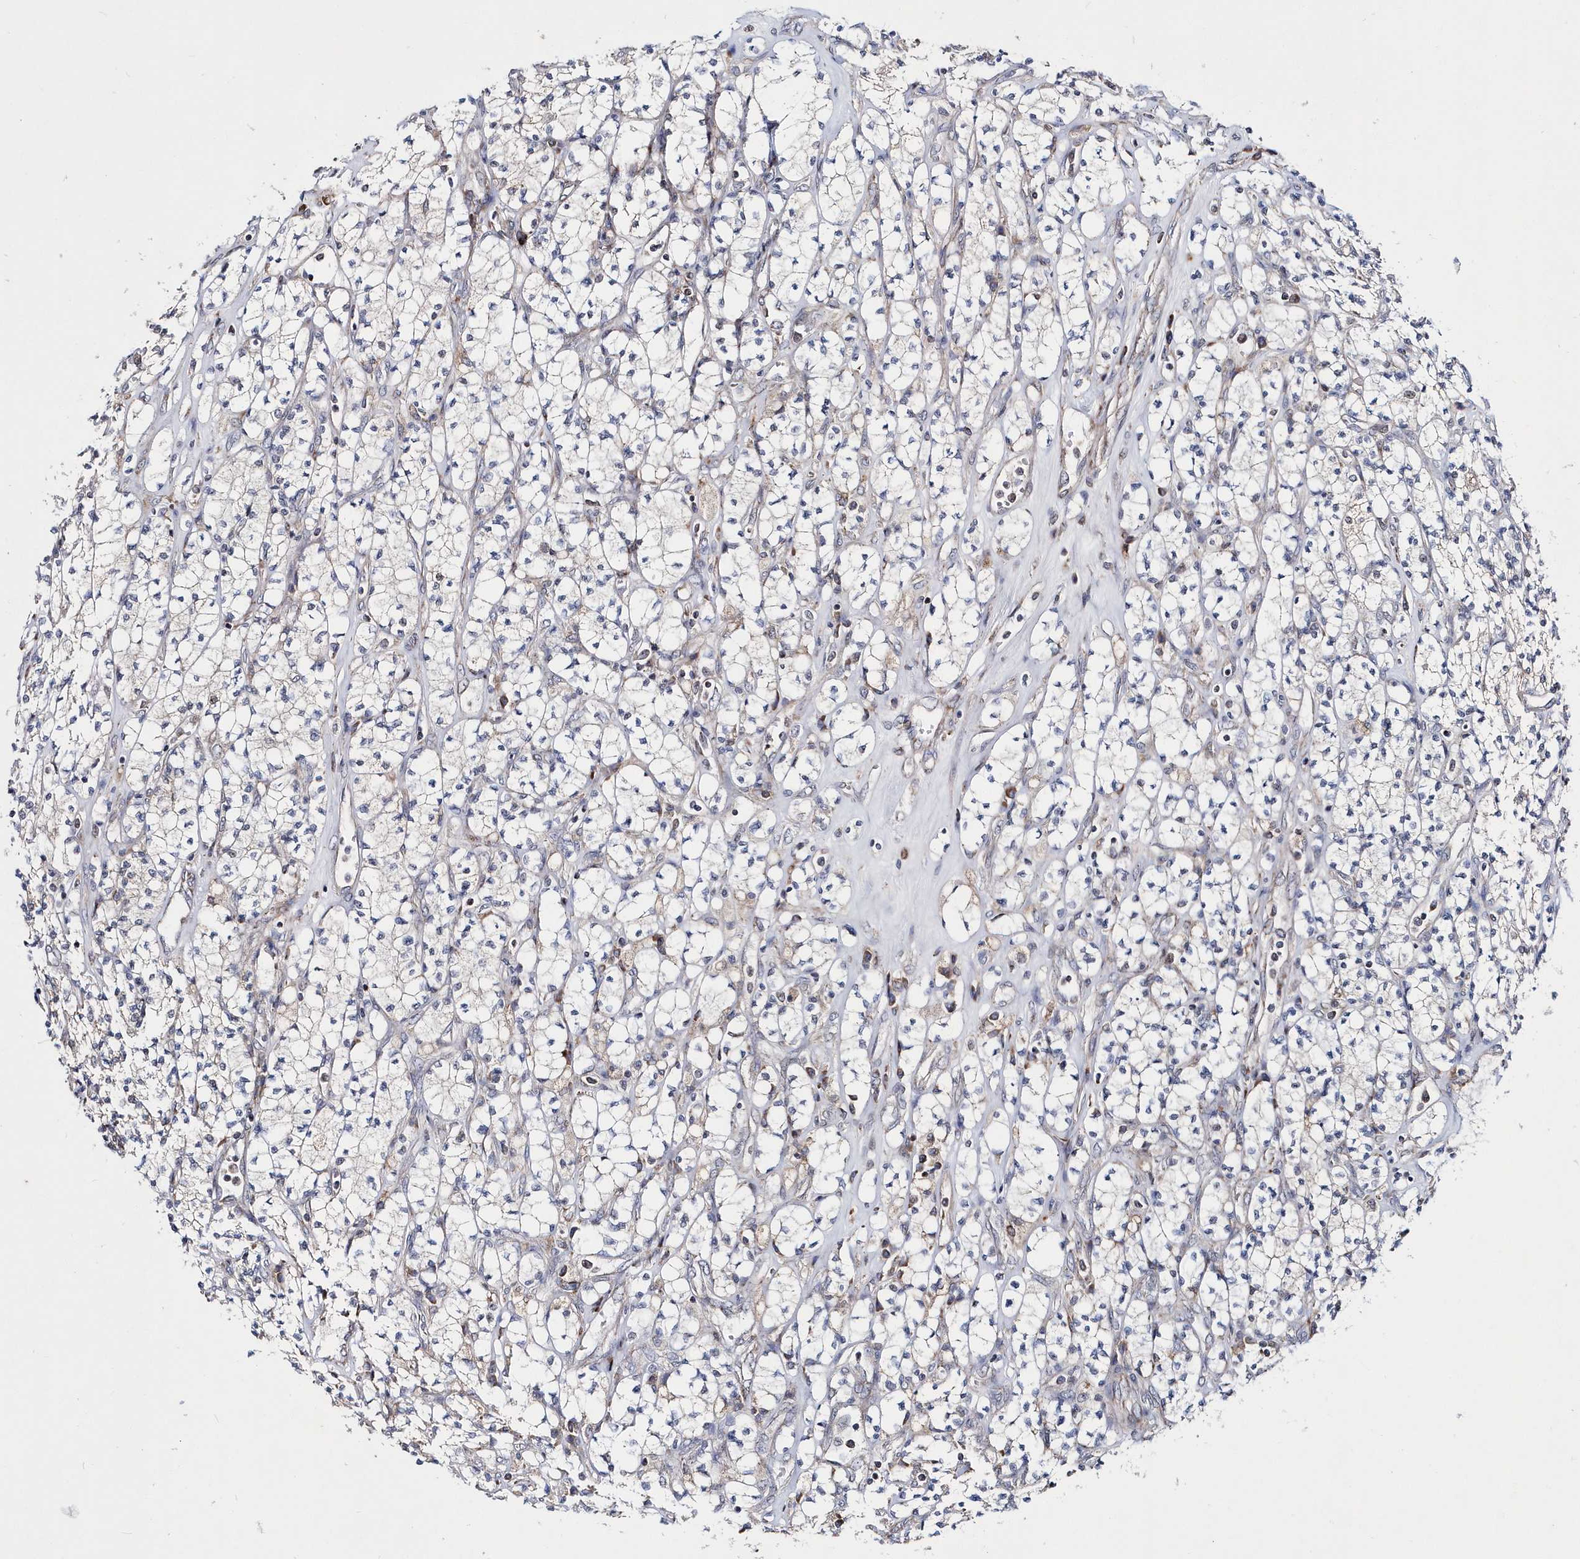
{"staining": {"intensity": "negative", "quantity": "none", "location": "none"}, "tissue": "renal cancer", "cell_type": "Tumor cells", "image_type": "cancer", "snomed": [{"axis": "morphology", "description": "Adenocarcinoma, NOS"}, {"axis": "topography", "description": "Kidney"}], "caption": "Tumor cells are negative for protein expression in human renal cancer (adenocarcinoma).", "gene": "SPATA5", "patient": {"sex": "male", "age": 77}}